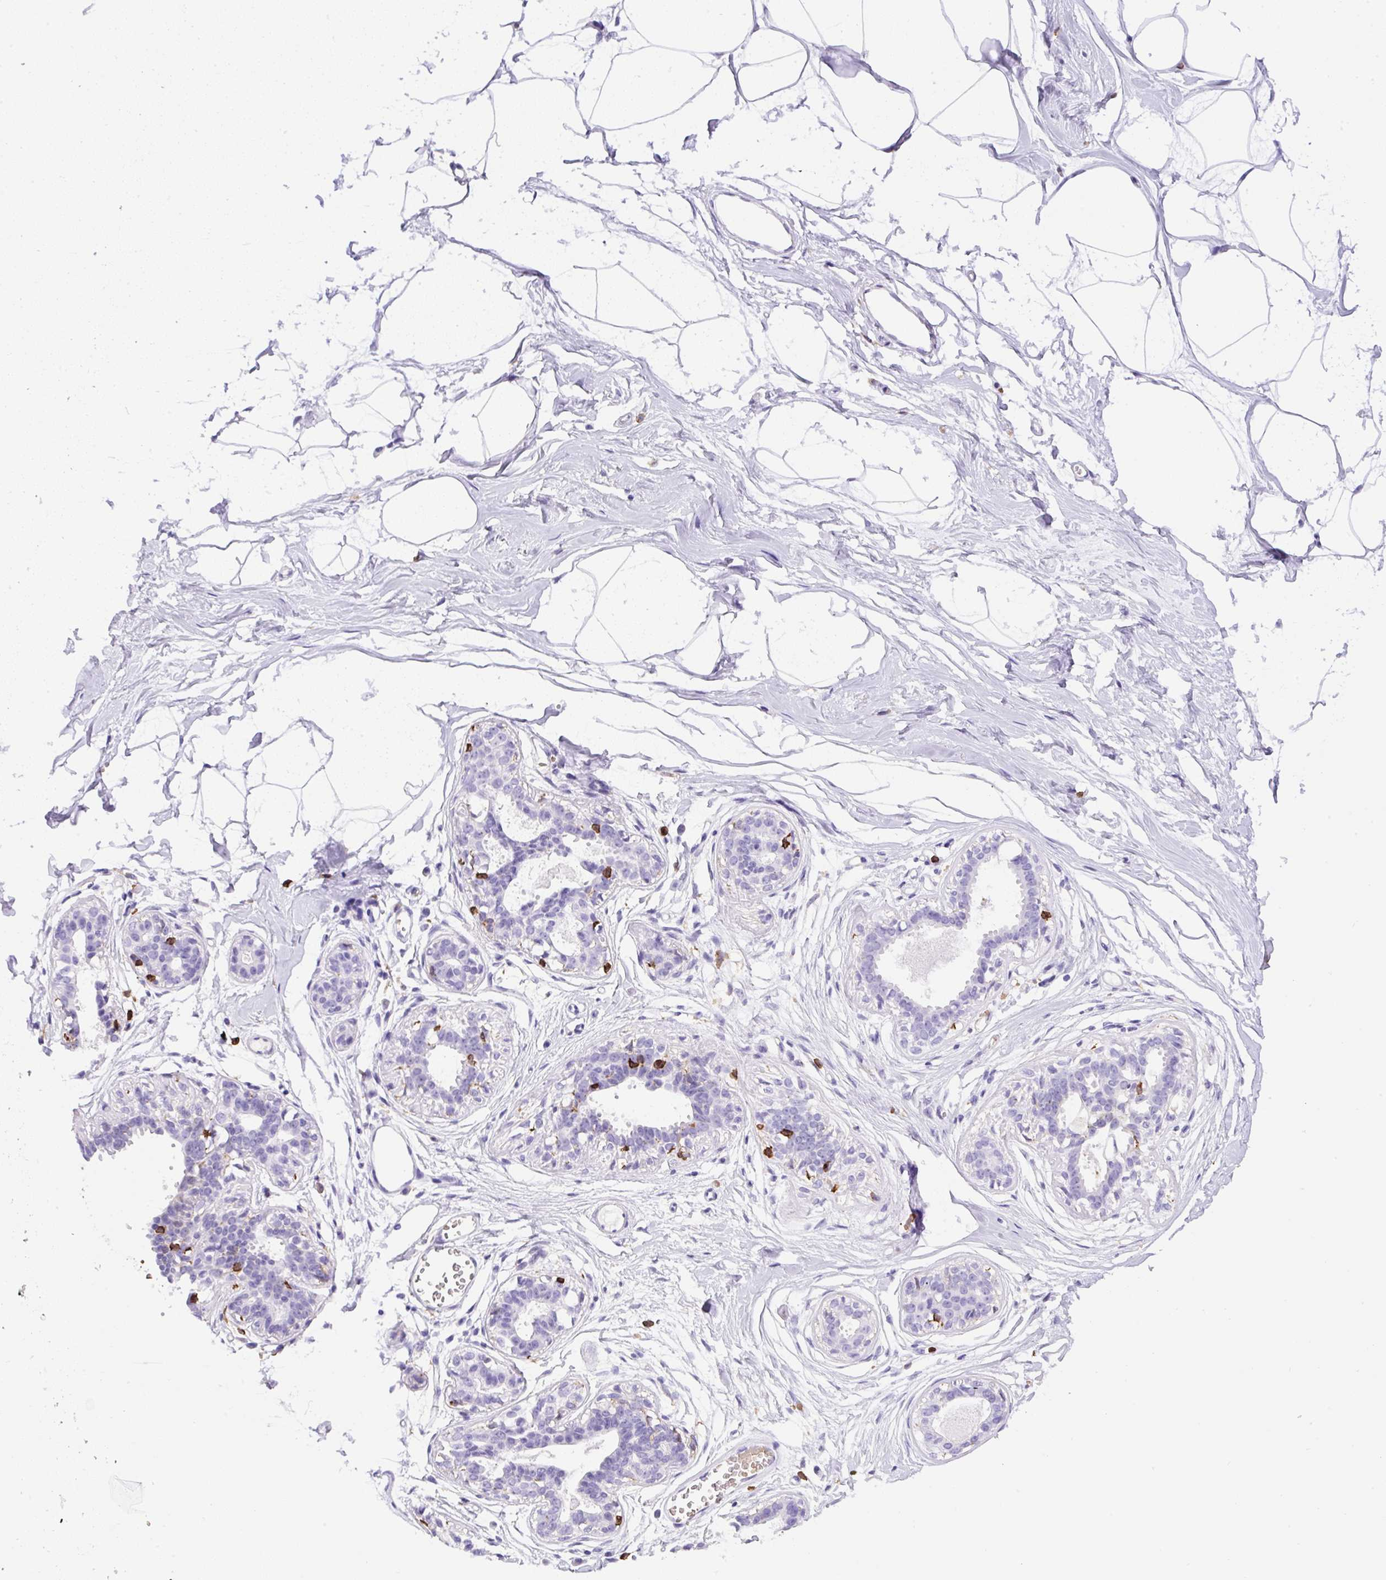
{"staining": {"intensity": "negative", "quantity": "none", "location": "none"}, "tissue": "breast", "cell_type": "Adipocytes", "image_type": "normal", "snomed": [{"axis": "morphology", "description": "Normal tissue, NOS"}, {"axis": "topography", "description": "Breast"}], "caption": "Adipocytes show no significant positivity in normal breast. (DAB immunohistochemistry with hematoxylin counter stain).", "gene": "FAM228B", "patient": {"sex": "female", "age": 45}}